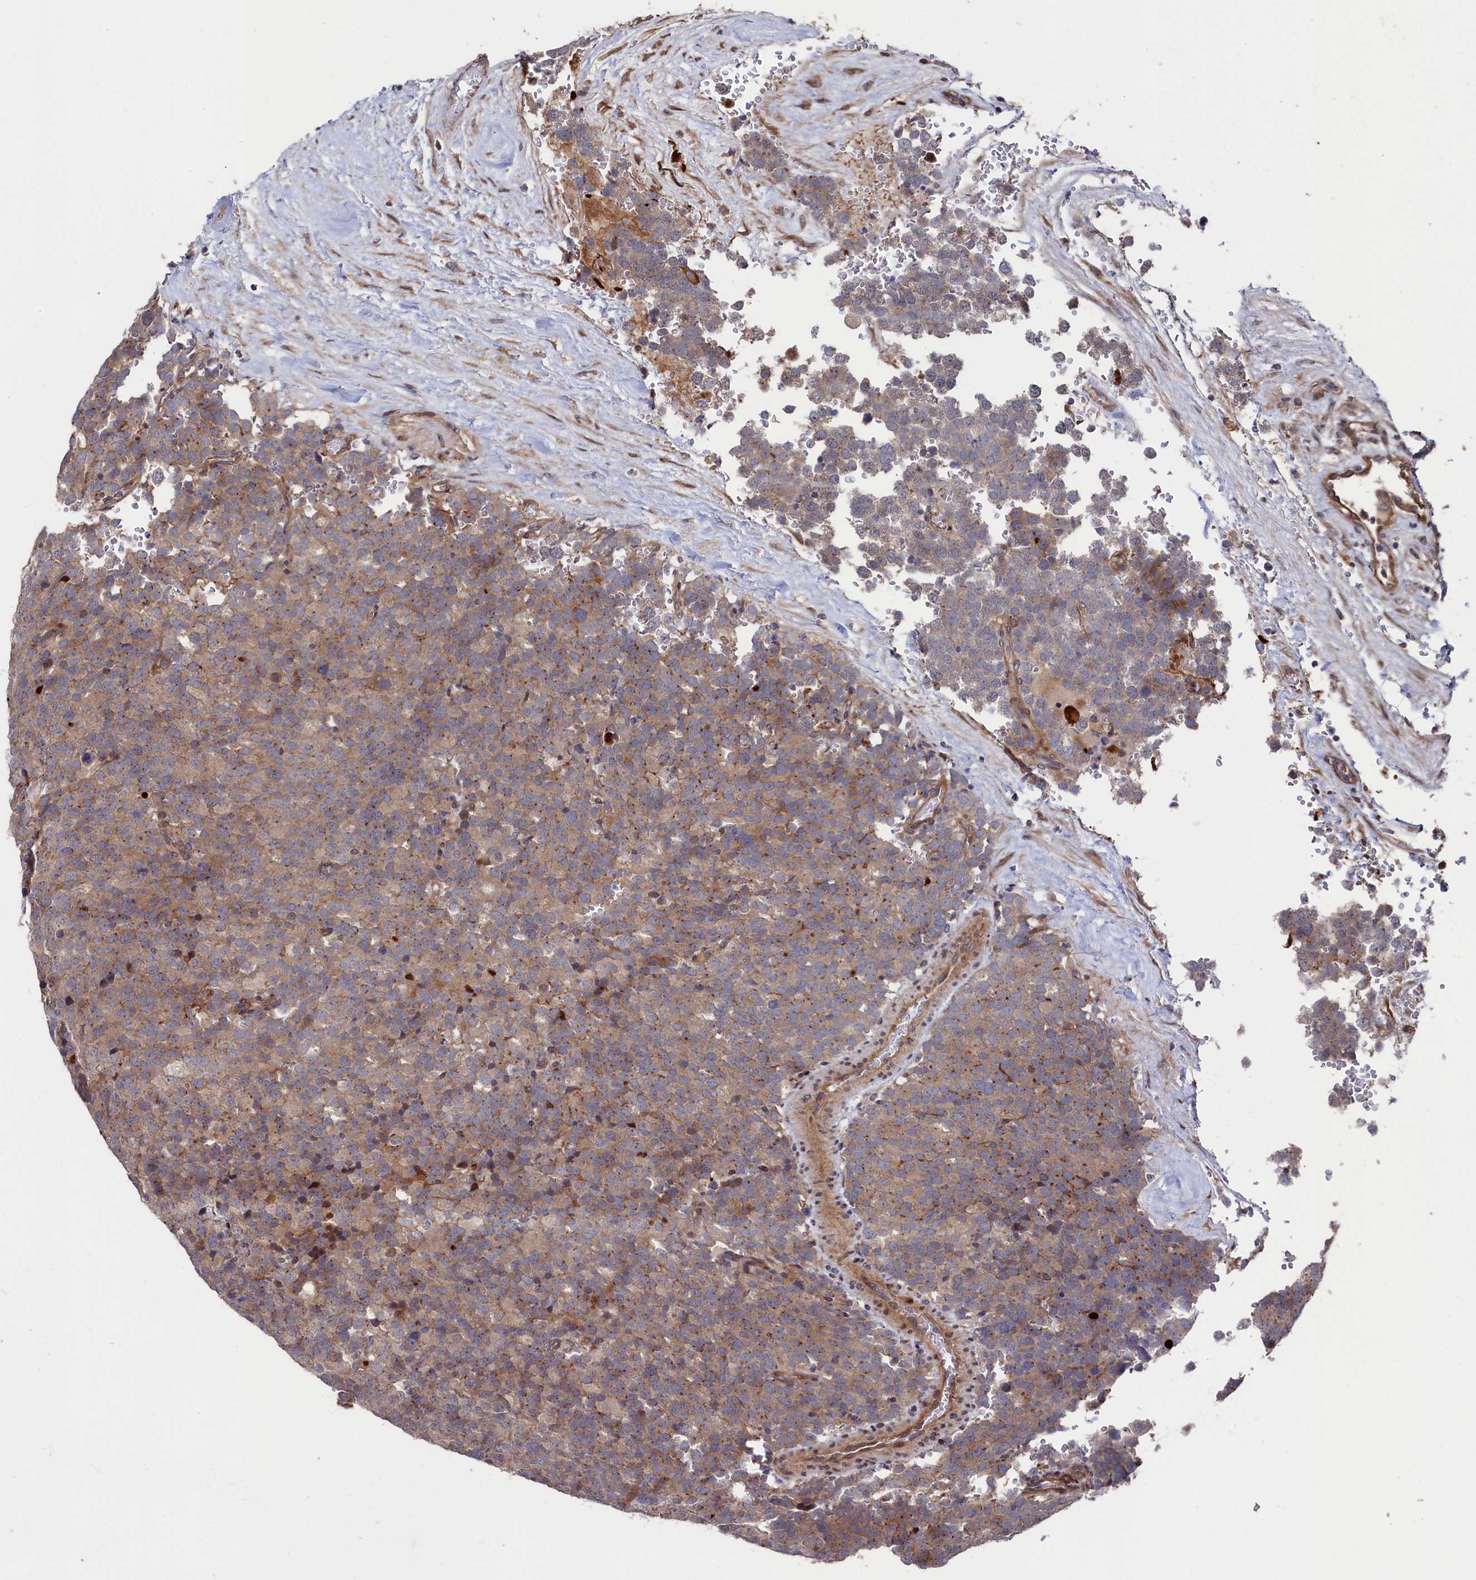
{"staining": {"intensity": "moderate", "quantity": ">75%", "location": "cytoplasmic/membranous"}, "tissue": "testis cancer", "cell_type": "Tumor cells", "image_type": "cancer", "snomed": [{"axis": "morphology", "description": "Seminoma, NOS"}, {"axis": "topography", "description": "Testis"}], "caption": "The image exhibits immunohistochemical staining of testis seminoma. There is moderate cytoplasmic/membranous expression is present in approximately >75% of tumor cells. Nuclei are stained in blue.", "gene": "ZNF891", "patient": {"sex": "male", "age": 71}}